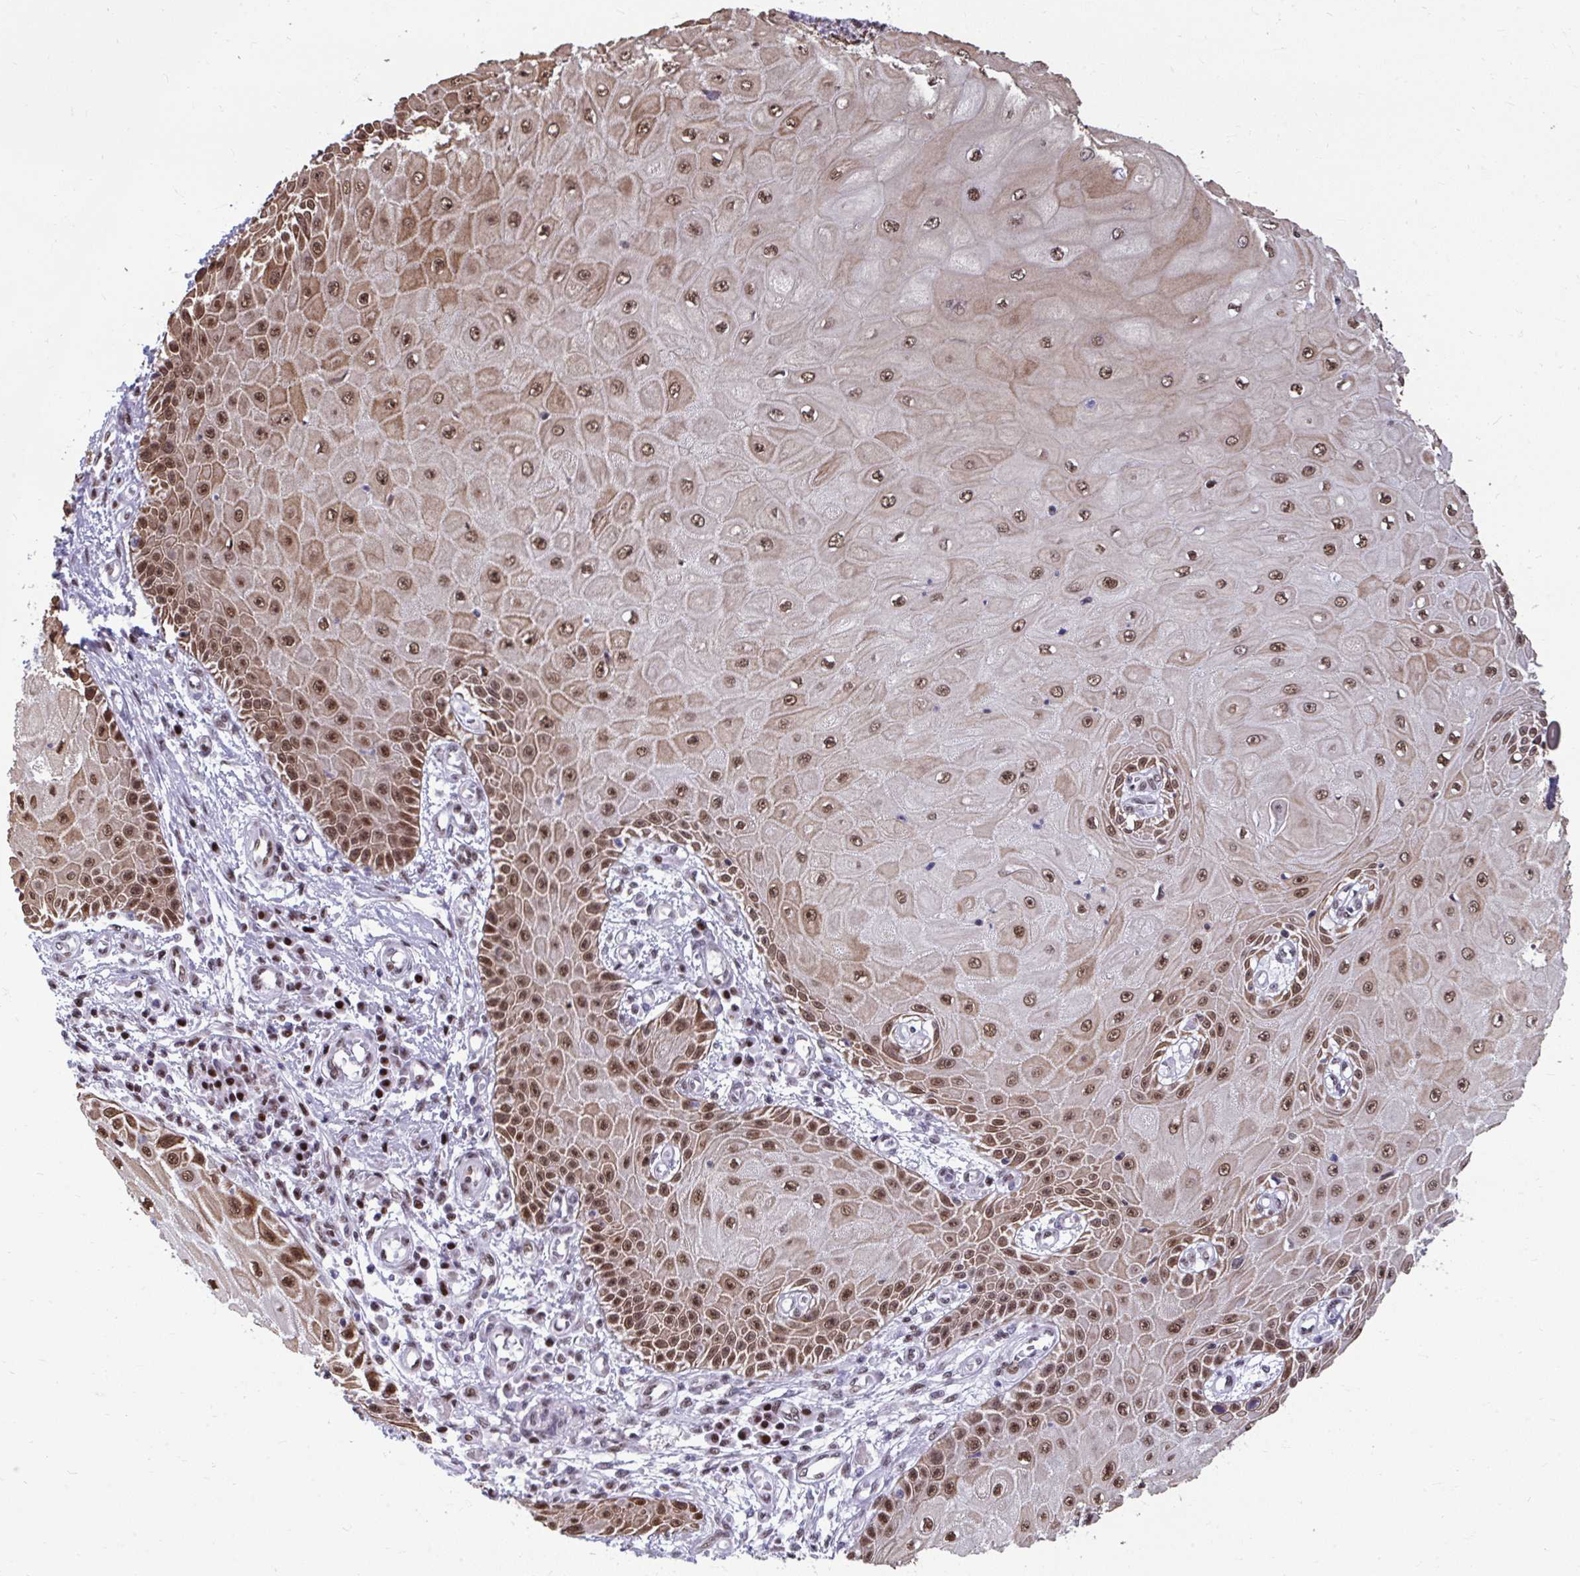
{"staining": {"intensity": "strong", "quantity": ">75%", "location": "cytoplasmic/membranous,nuclear"}, "tissue": "skin cancer", "cell_type": "Tumor cells", "image_type": "cancer", "snomed": [{"axis": "morphology", "description": "Squamous cell carcinoma, NOS"}, {"axis": "topography", "description": "Skin"}, {"axis": "topography", "description": "Vulva"}], "caption": "Tumor cells demonstrate strong cytoplasmic/membranous and nuclear staining in about >75% of cells in skin cancer (squamous cell carcinoma).", "gene": "SLC35C2", "patient": {"sex": "female", "age": 44}}